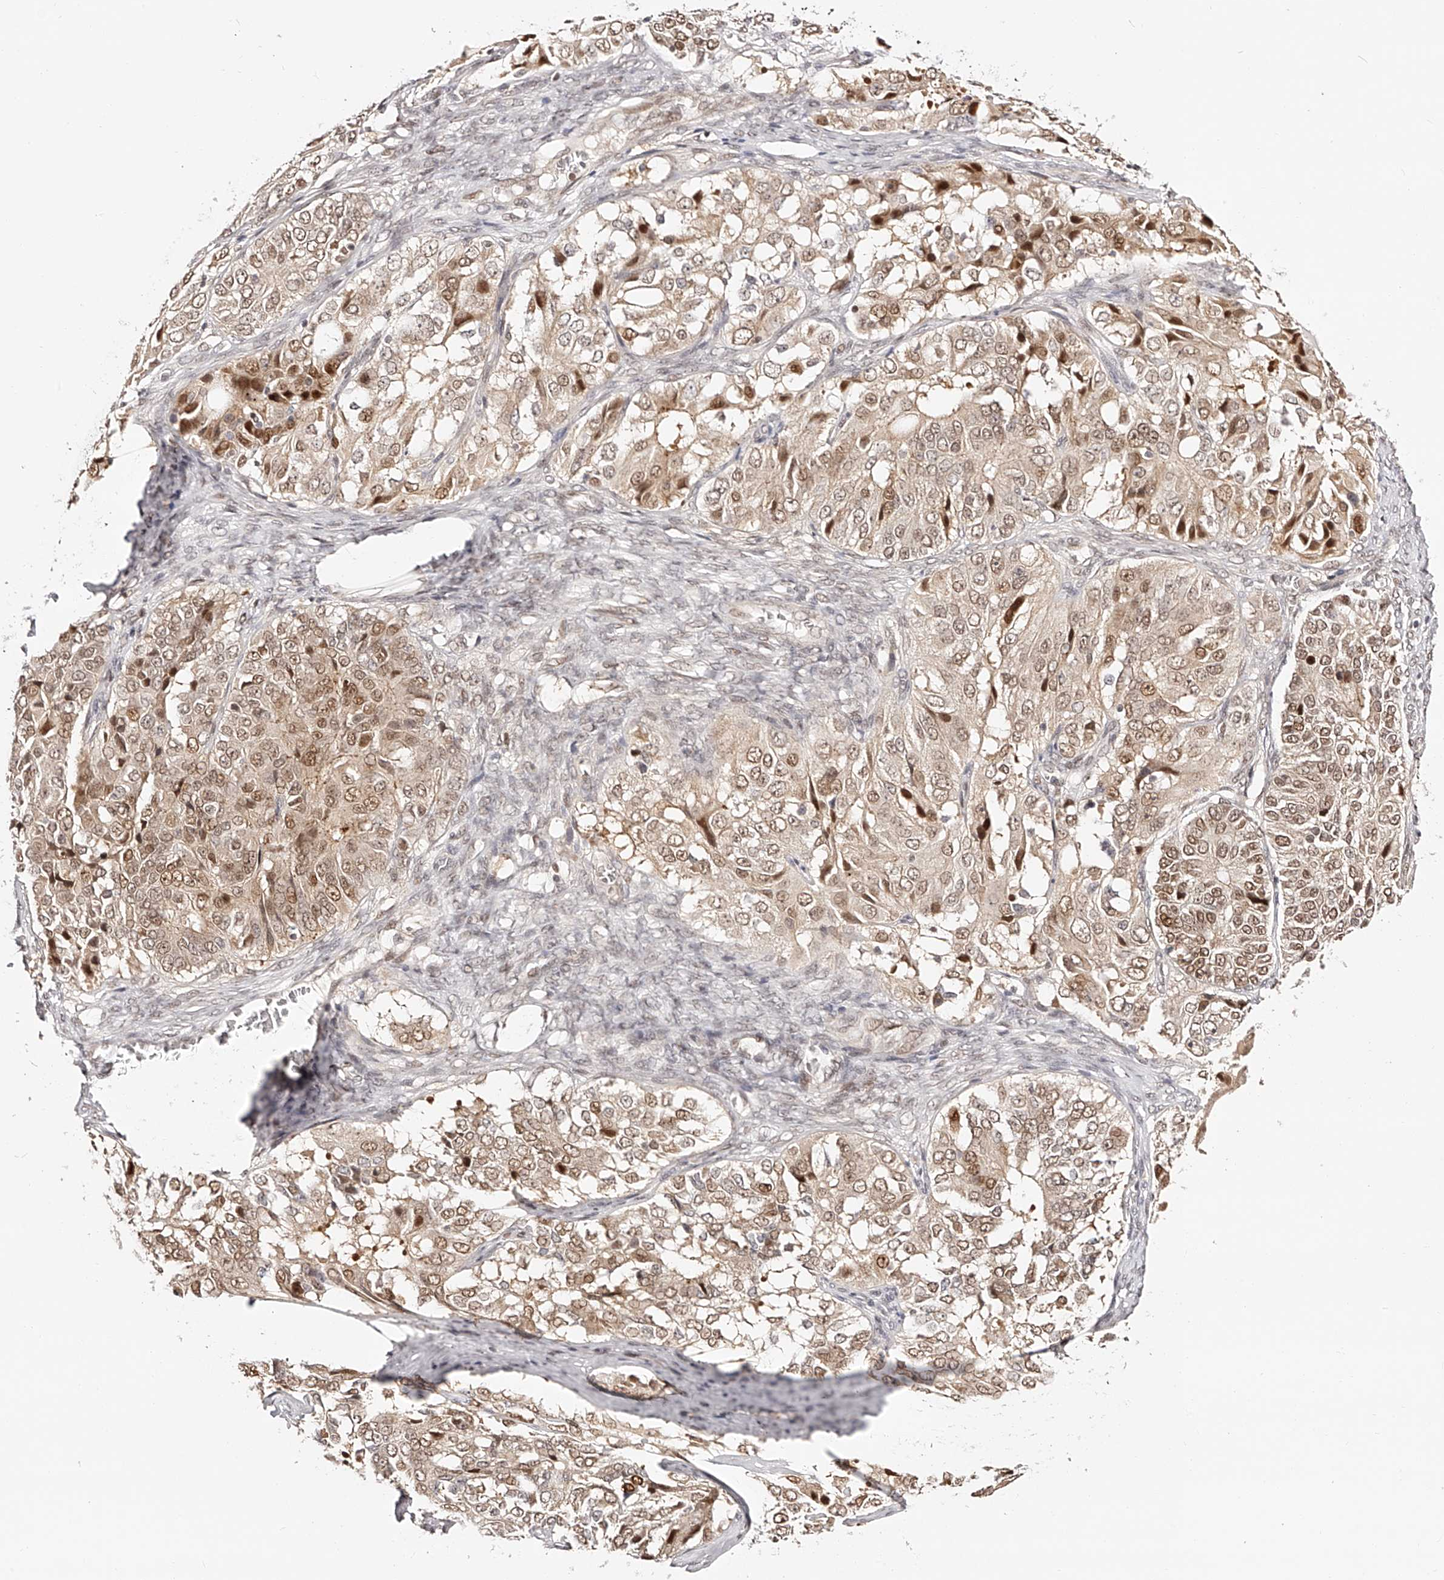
{"staining": {"intensity": "moderate", "quantity": ">75%", "location": "cytoplasmic/membranous,nuclear"}, "tissue": "ovarian cancer", "cell_type": "Tumor cells", "image_type": "cancer", "snomed": [{"axis": "morphology", "description": "Carcinoma, endometroid"}, {"axis": "topography", "description": "Ovary"}], "caption": "Ovarian cancer (endometroid carcinoma) stained with DAB (3,3'-diaminobenzidine) IHC shows medium levels of moderate cytoplasmic/membranous and nuclear staining in about >75% of tumor cells.", "gene": "USF3", "patient": {"sex": "female", "age": 51}}